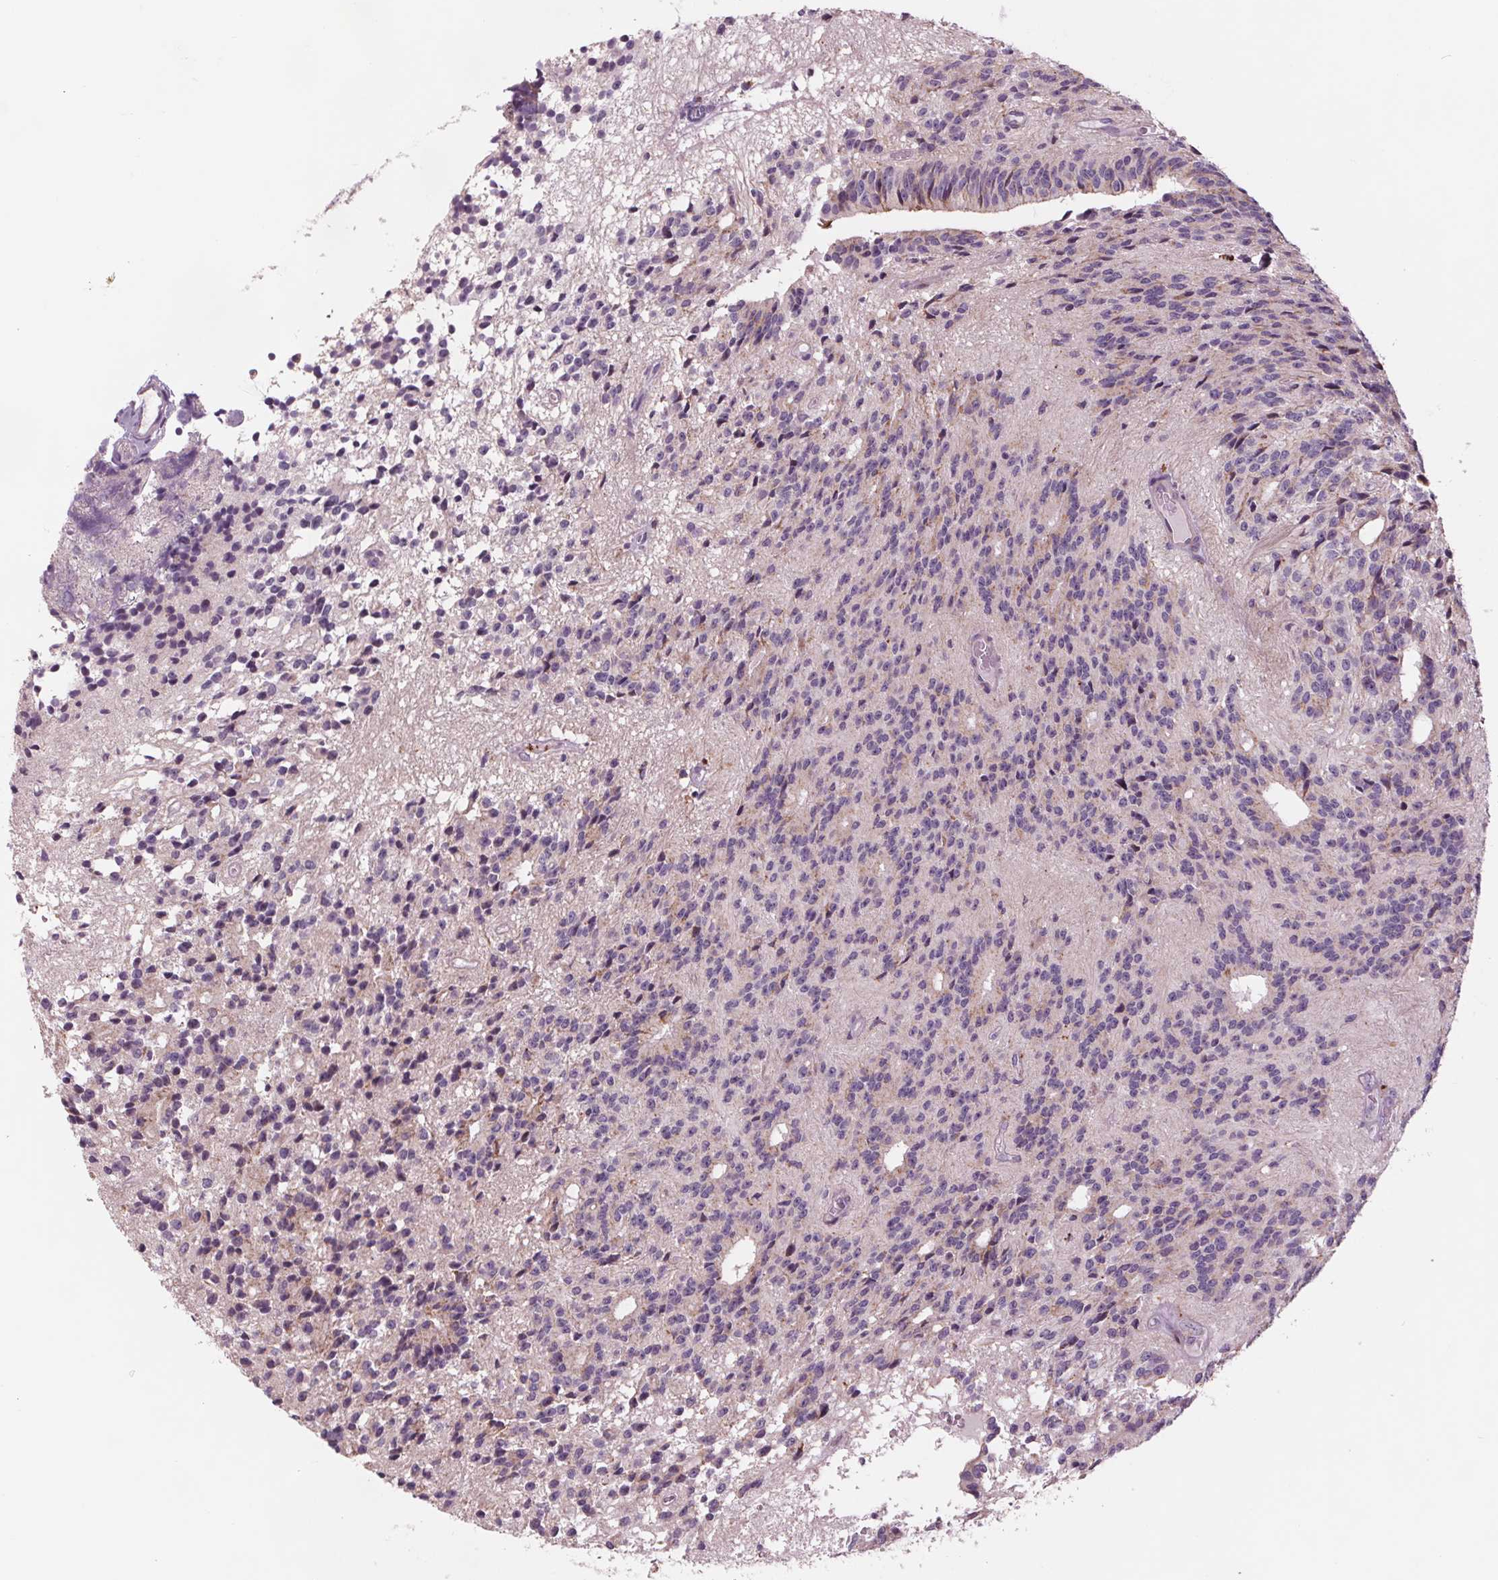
{"staining": {"intensity": "negative", "quantity": "none", "location": "none"}, "tissue": "glioma", "cell_type": "Tumor cells", "image_type": "cancer", "snomed": [{"axis": "morphology", "description": "Glioma, malignant, Low grade"}, {"axis": "topography", "description": "Brain"}], "caption": "The micrograph displays no significant expression in tumor cells of low-grade glioma (malignant).", "gene": "SAMD5", "patient": {"sex": "male", "age": 31}}